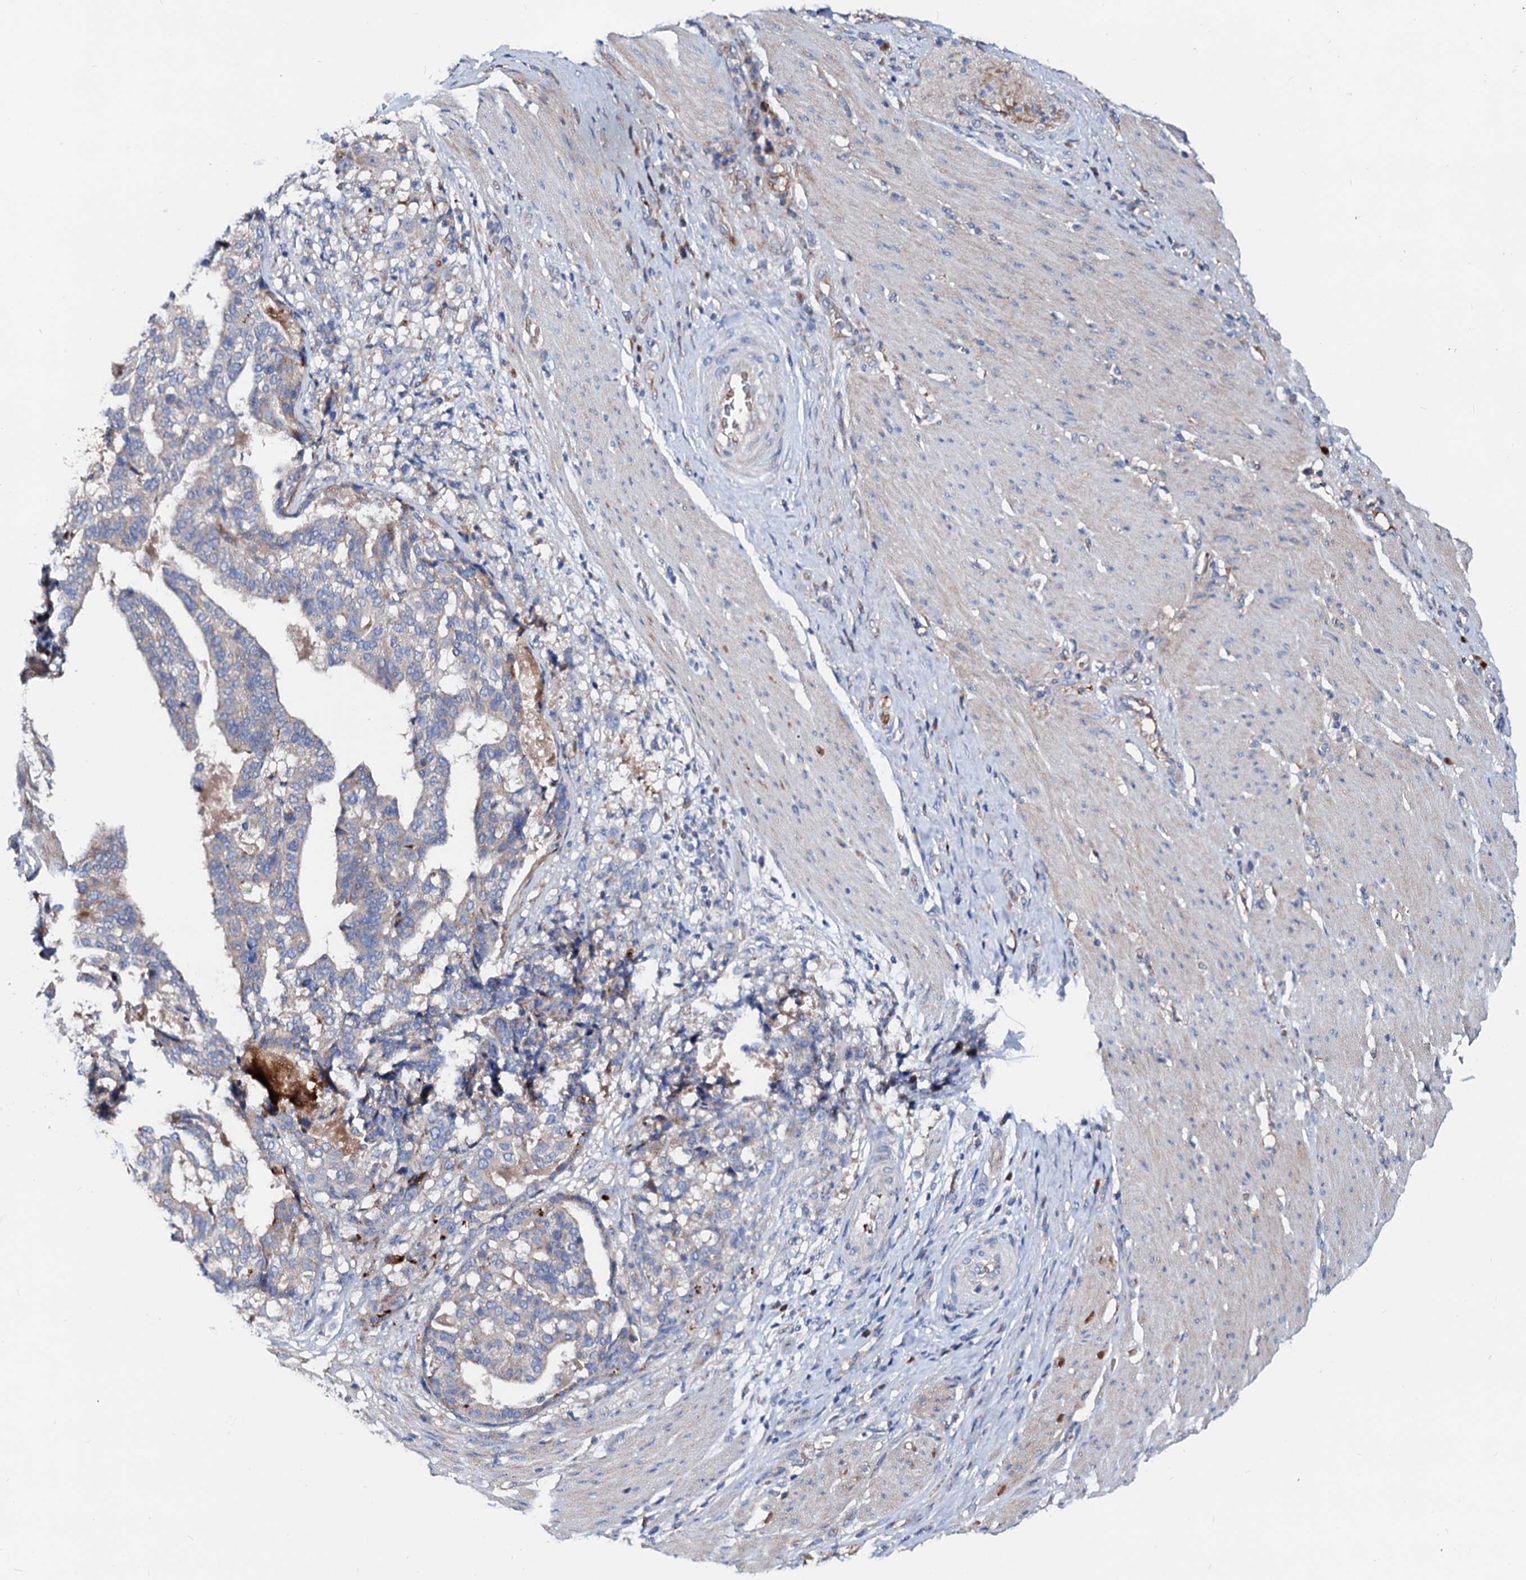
{"staining": {"intensity": "negative", "quantity": "none", "location": "none"}, "tissue": "stomach cancer", "cell_type": "Tumor cells", "image_type": "cancer", "snomed": [{"axis": "morphology", "description": "Adenocarcinoma, NOS"}, {"axis": "topography", "description": "Stomach"}], "caption": "An immunohistochemistry histopathology image of stomach cancer is shown. There is no staining in tumor cells of stomach cancer.", "gene": "SLC10A7", "patient": {"sex": "male", "age": 48}}